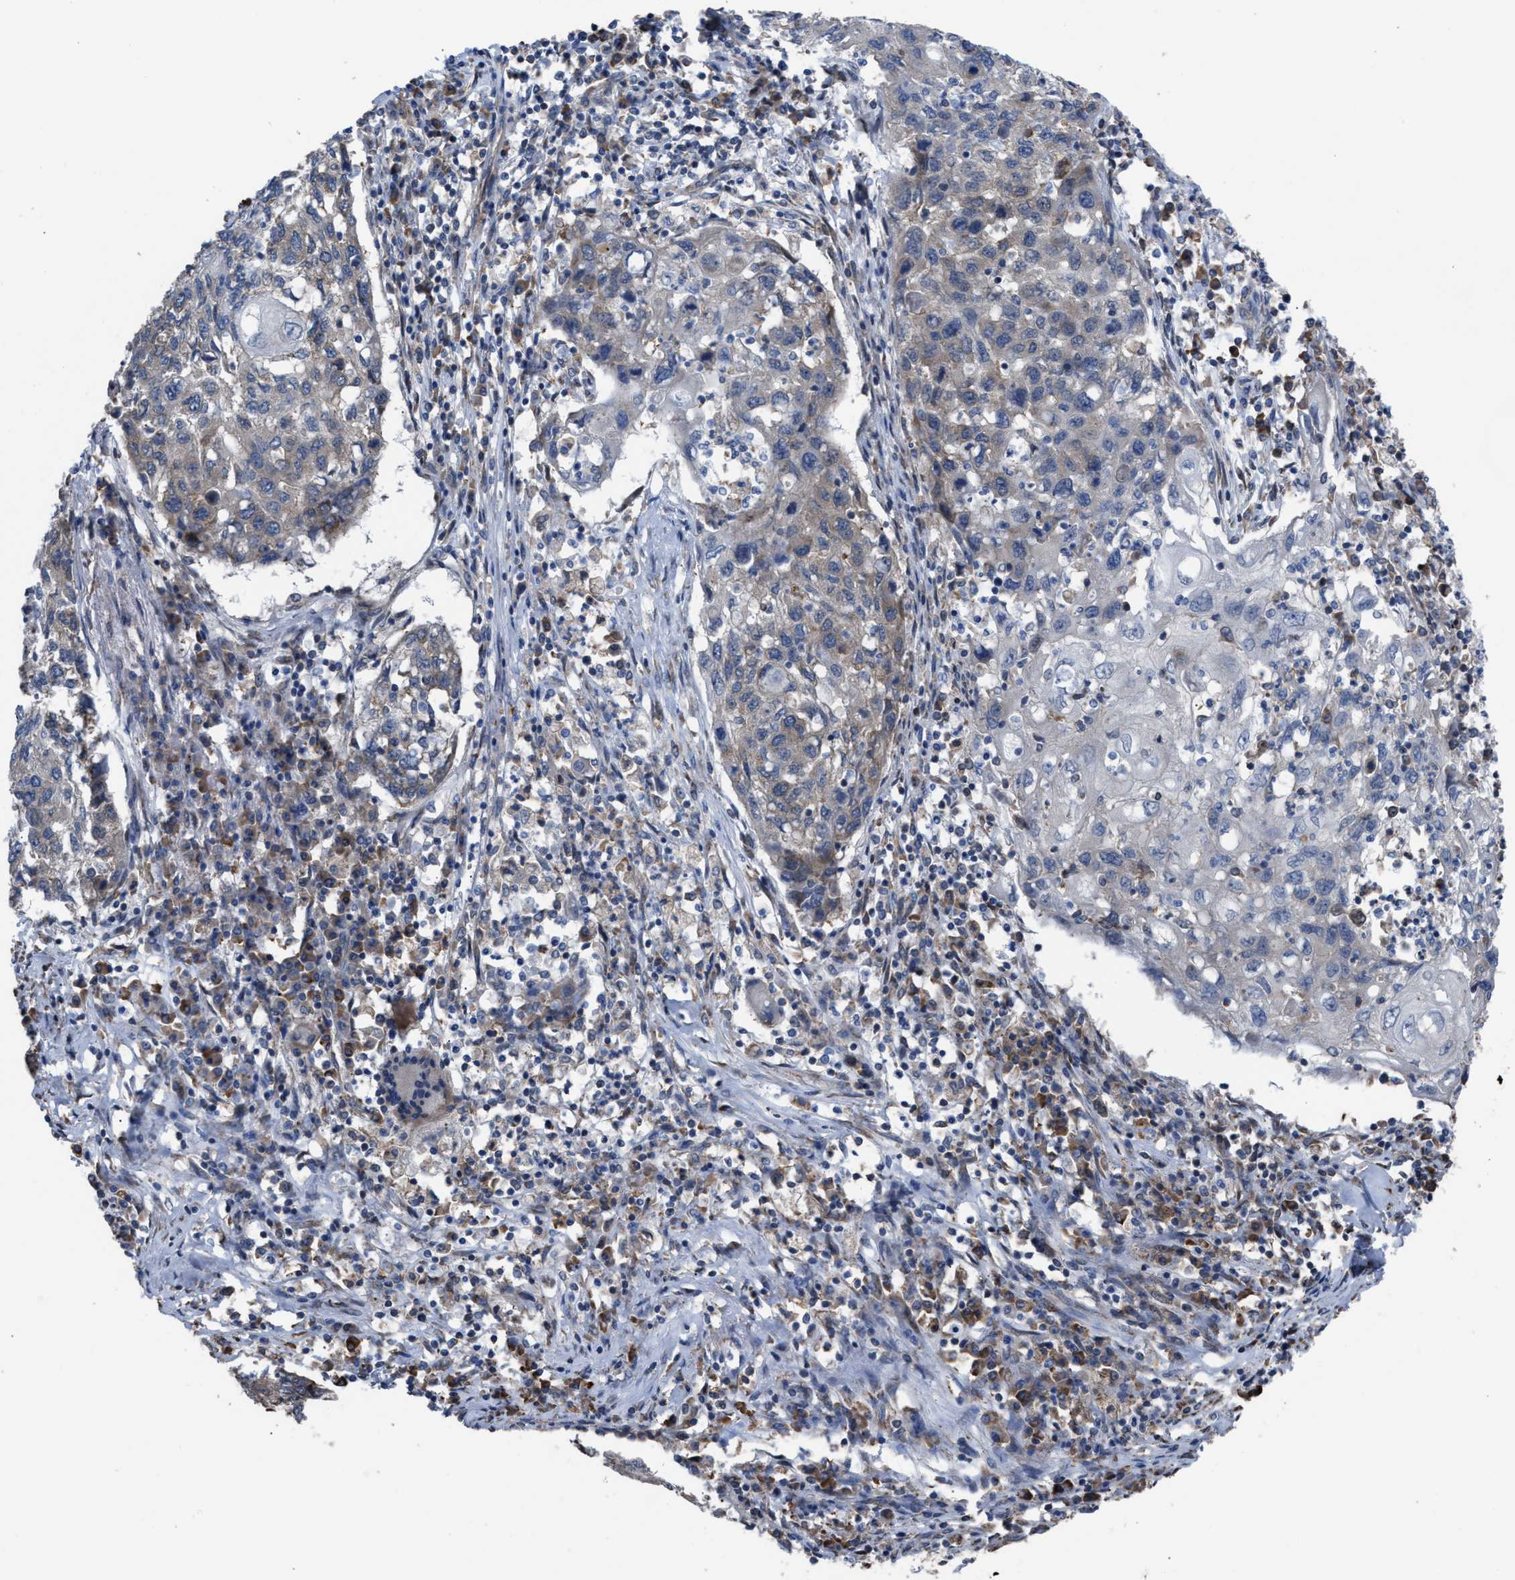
{"staining": {"intensity": "weak", "quantity": "<25%", "location": "cytoplasmic/membranous"}, "tissue": "lung cancer", "cell_type": "Tumor cells", "image_type": "cancer", "snomed": [{"axis": "morphology", "description": "Squamous cell carcinoma, NOS"}, {"axis": "topography", "description": "Lung"}], "caption": "An immunohistochemistry histopathology image of lung squamous cell carcinoma is shown. There is no staining in tumor cells of lung squamous cell carcinoma.", "gene": "TP53BP2", "patient": {"sex": "female", "age": 63}}